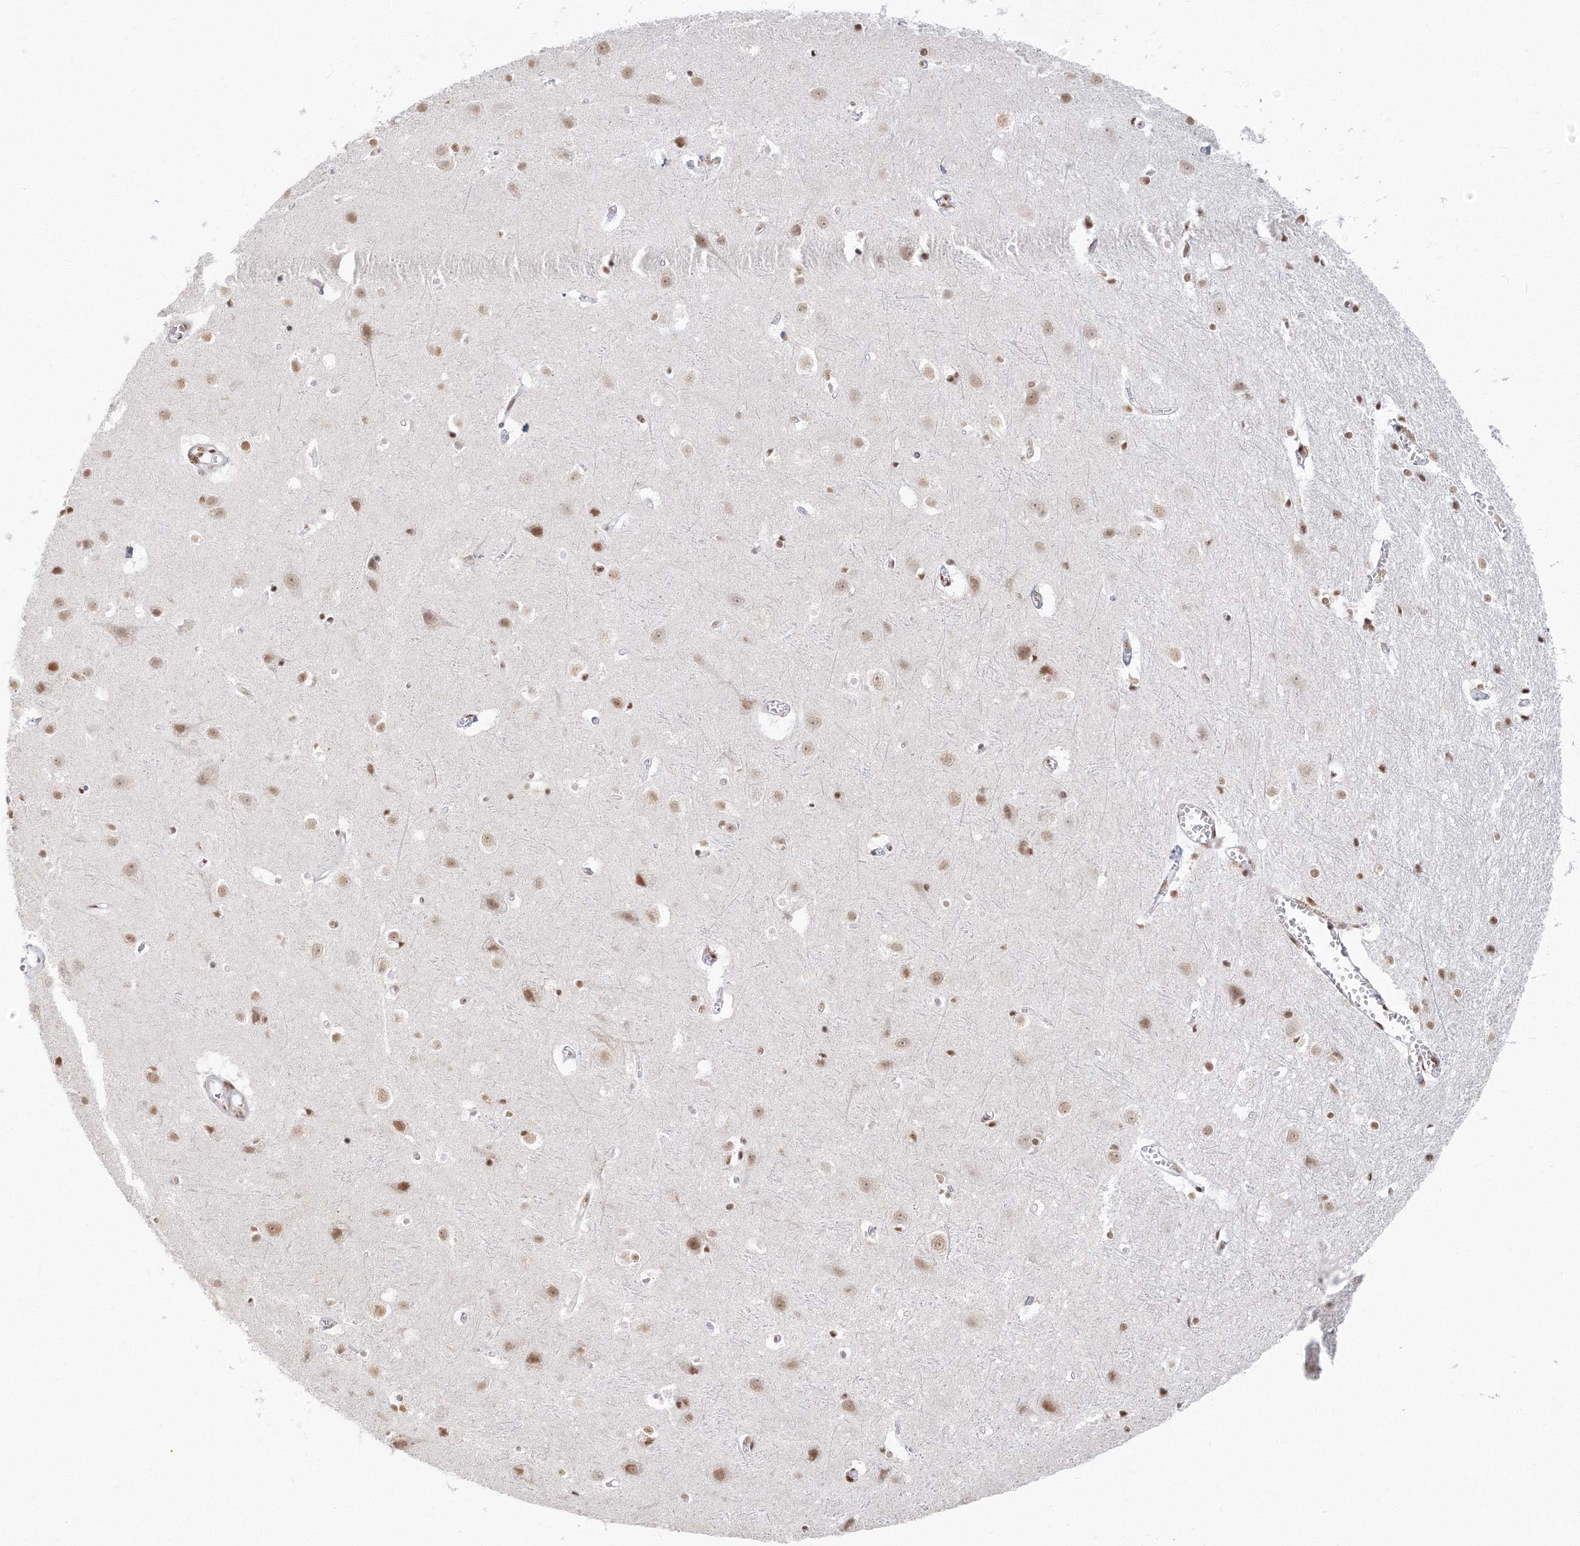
{"staining": {"intensity": "moderate", "quantity": ">75%", "location": "nuclear"}, "tissue": "cerebral cortex", "cell_type": "Endothelial cells", "image_type": "normal", "snomed": [{"axis": "morphology", "description": "Normal tissue, NOS"}, {"axis": "topography", "description": "Cerebral cortex"}], "caption": "Endothelial cells display medium levels of moderate nuclear positivity in about >75% of cells in normal cerebral cortex. (DAB IHC, brown staining for protein, blue staining for nuclei).", "gene": "PPP4R2", "patient": {"sex": "male", "age": 54}}